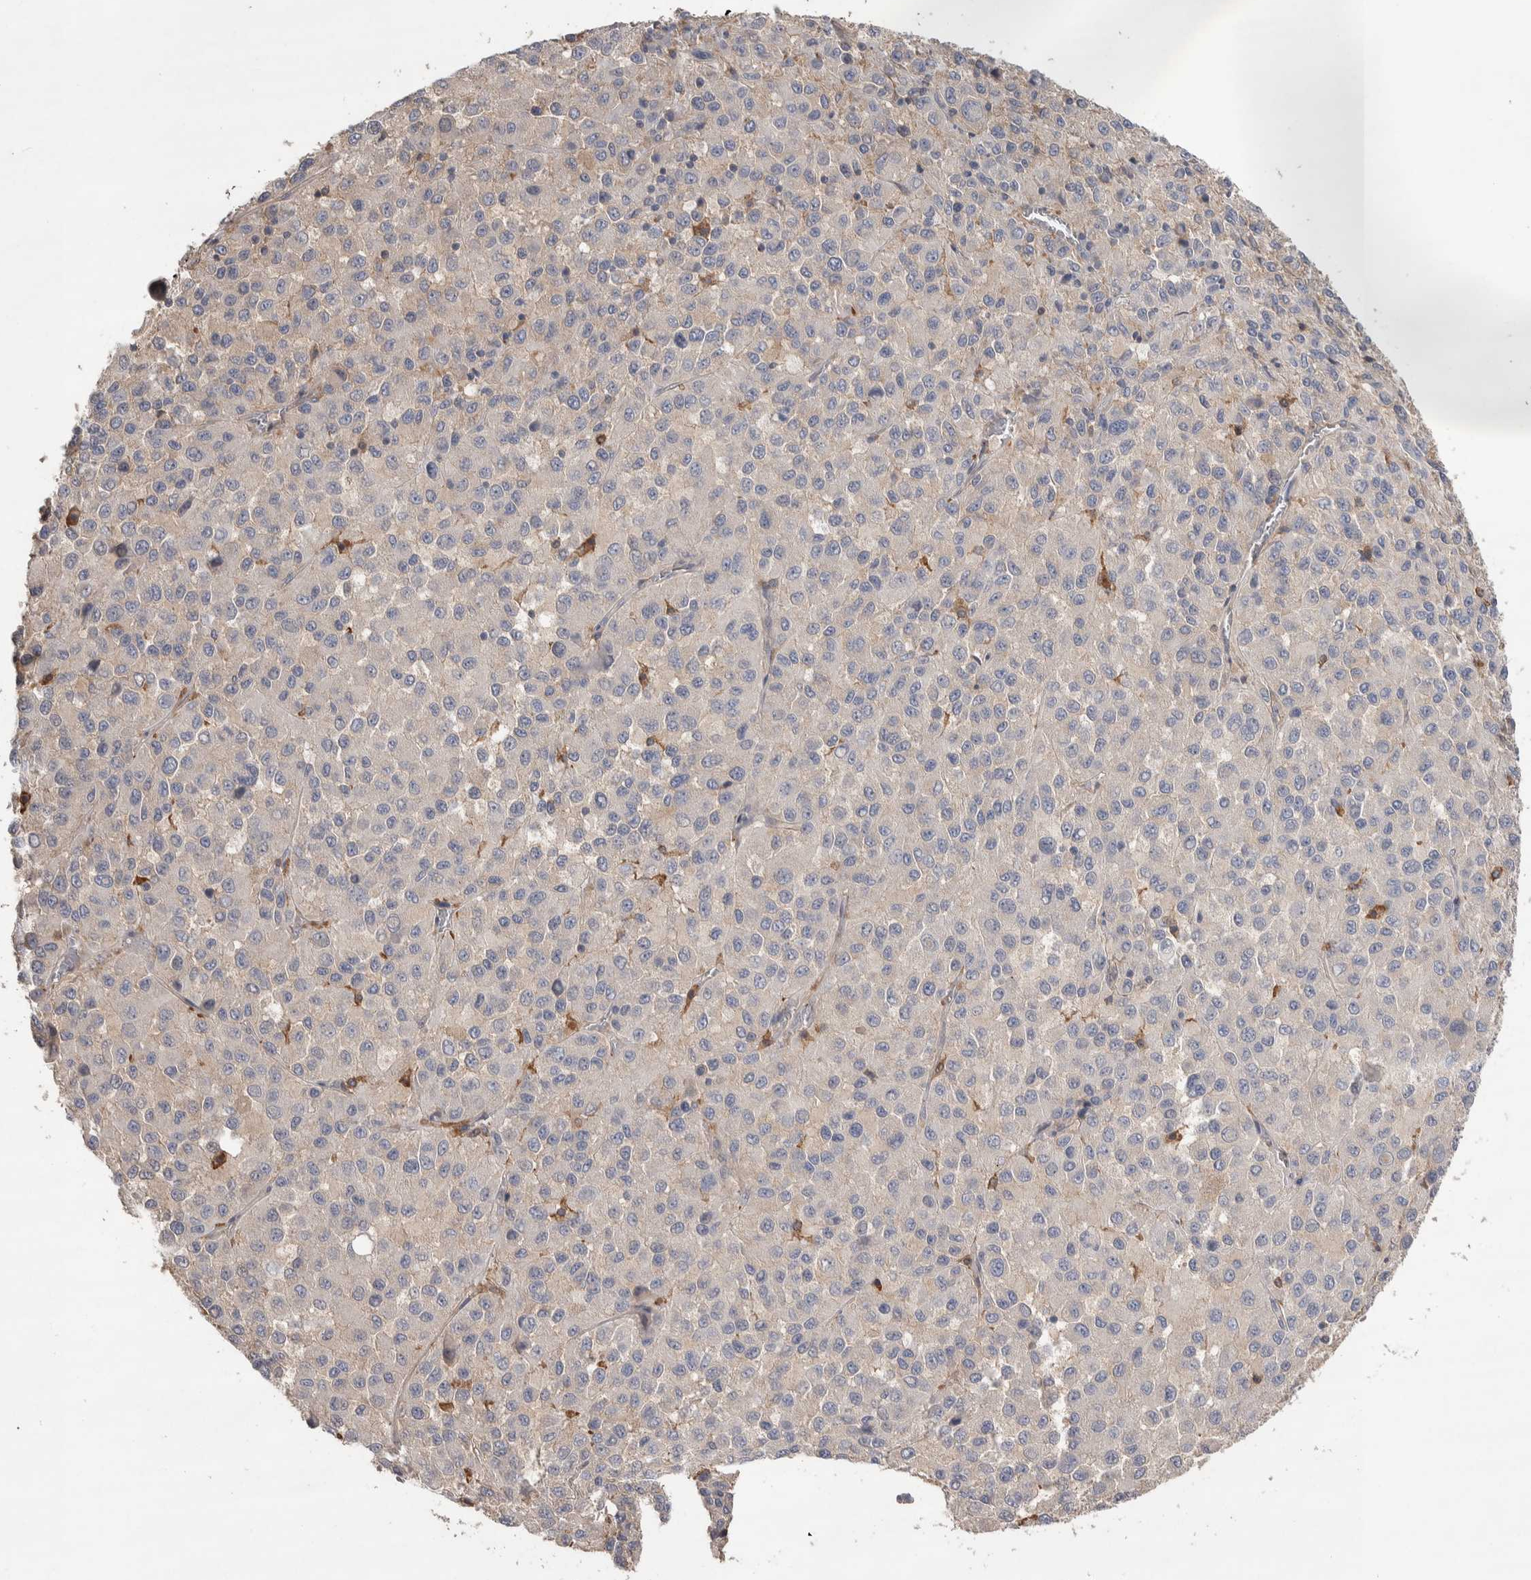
{"staining": {"intensity": "weak", "quantity": "<25%", "location": "cytoplasmic/membranous"}, "tissue": "melanoma", "cell_type": "Tumor cells", "image_type": "cancer", "snomed": [{"axis": "morphology", "description": "Malignant melanoma, Metastatic site"}, {"axis": "topography", "description": "Lung"}], "caption": "An image of human malignant melanoma (metastatic site) is negative for staining in tumor cells.", "gene": "GCNA", "patient": {"sex": "male", "age": 64}}